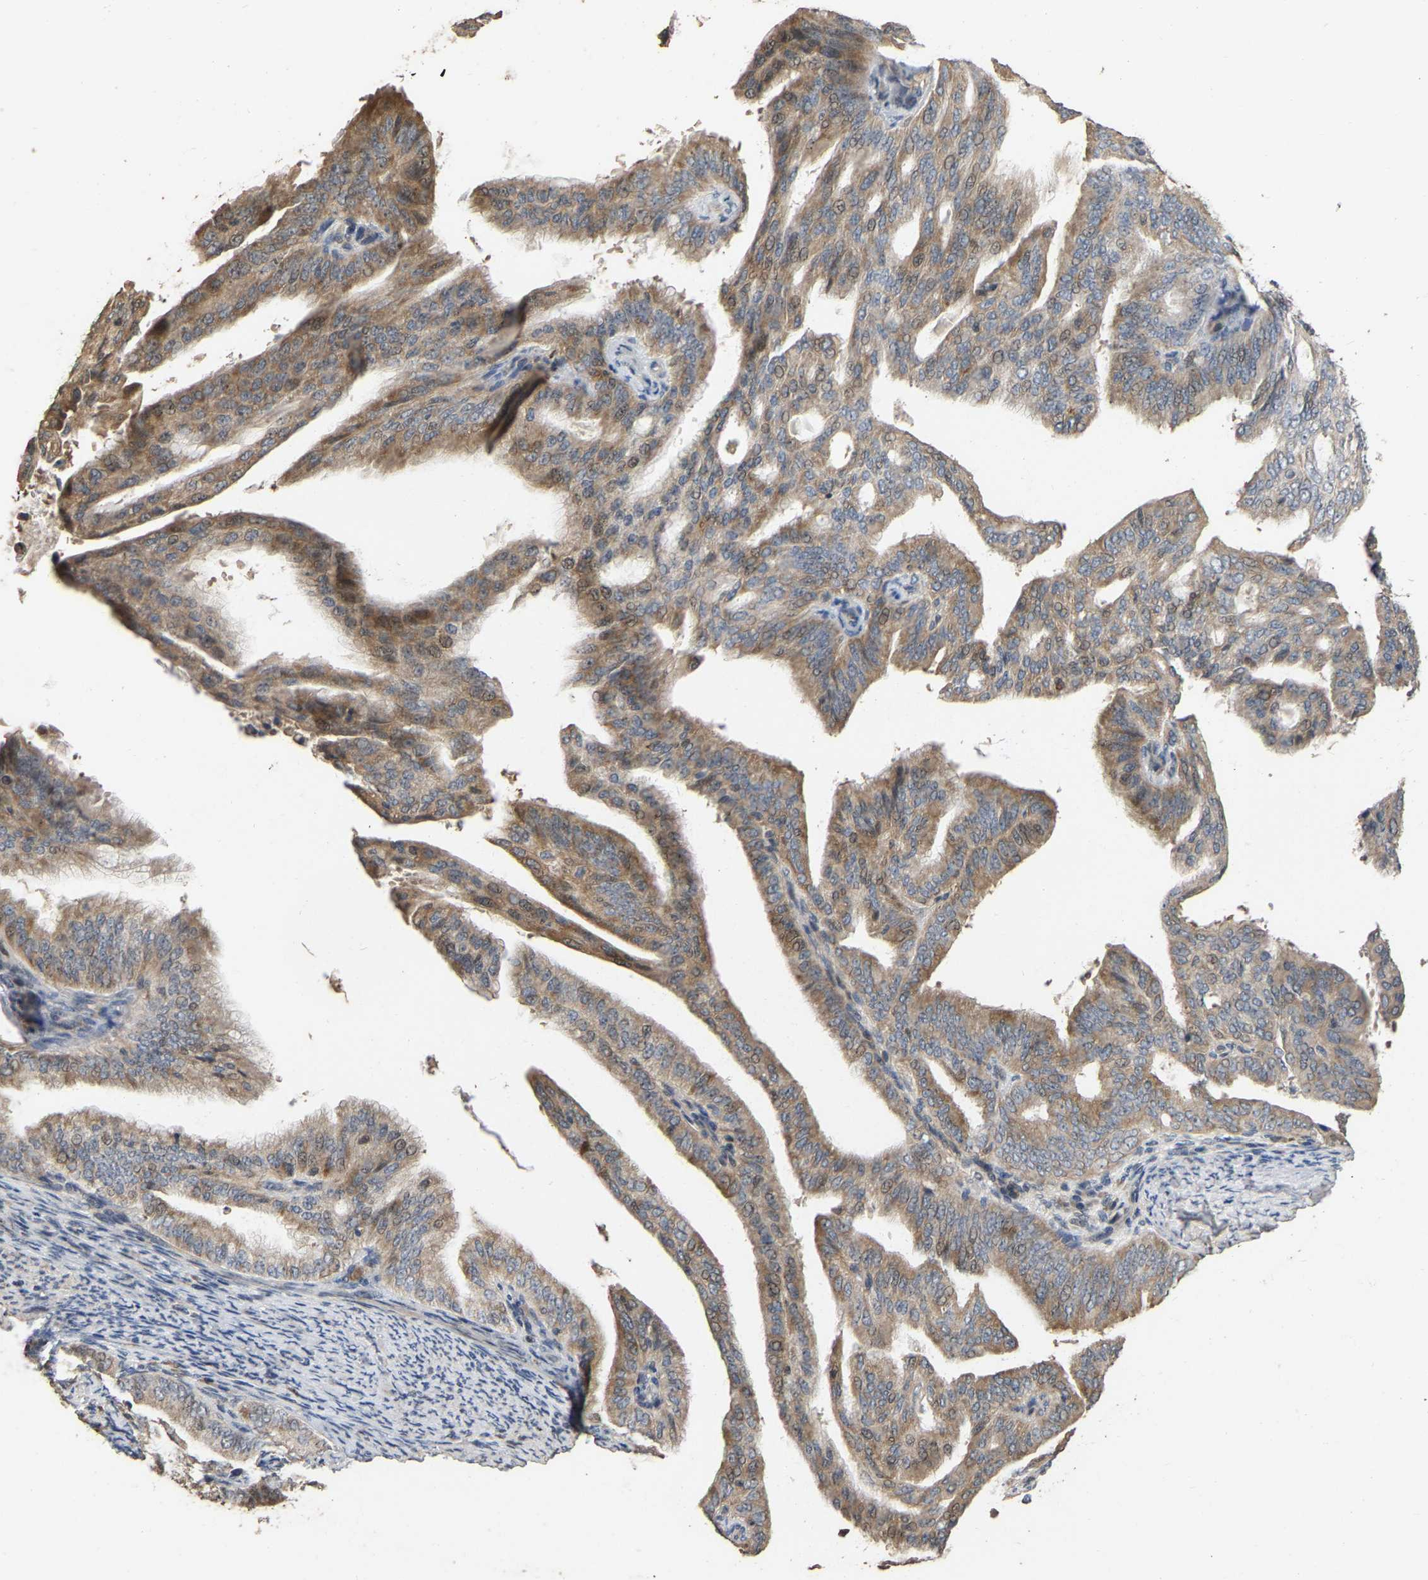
{"staining": {"intensity": "moderate", "quantity": ">75%", "location": "cytoplasmic/membranous,nuclear"}, "tissue": "endometrial cancer", "cell_type": "Tumor cells", "image_type": "cancer", "snomed": [{"axis": "morphology", "description": "Adenocarcinoma, NOS"}, {"axis": "topography", "description": "Endometrium"}], "caption": "Endometrial adenocarcinoma stained with immunohistochemistry exhibits moderate cytoplasmic/membranous and nuclear positivity in approximately >75% of tumor cells. (DAB (3,3'-diaminobenzidine) IHC, brown staining for protein, blue staining for nuclei).", "gene": "NCS1", "patient": {"sex": "female", "age": 58}}